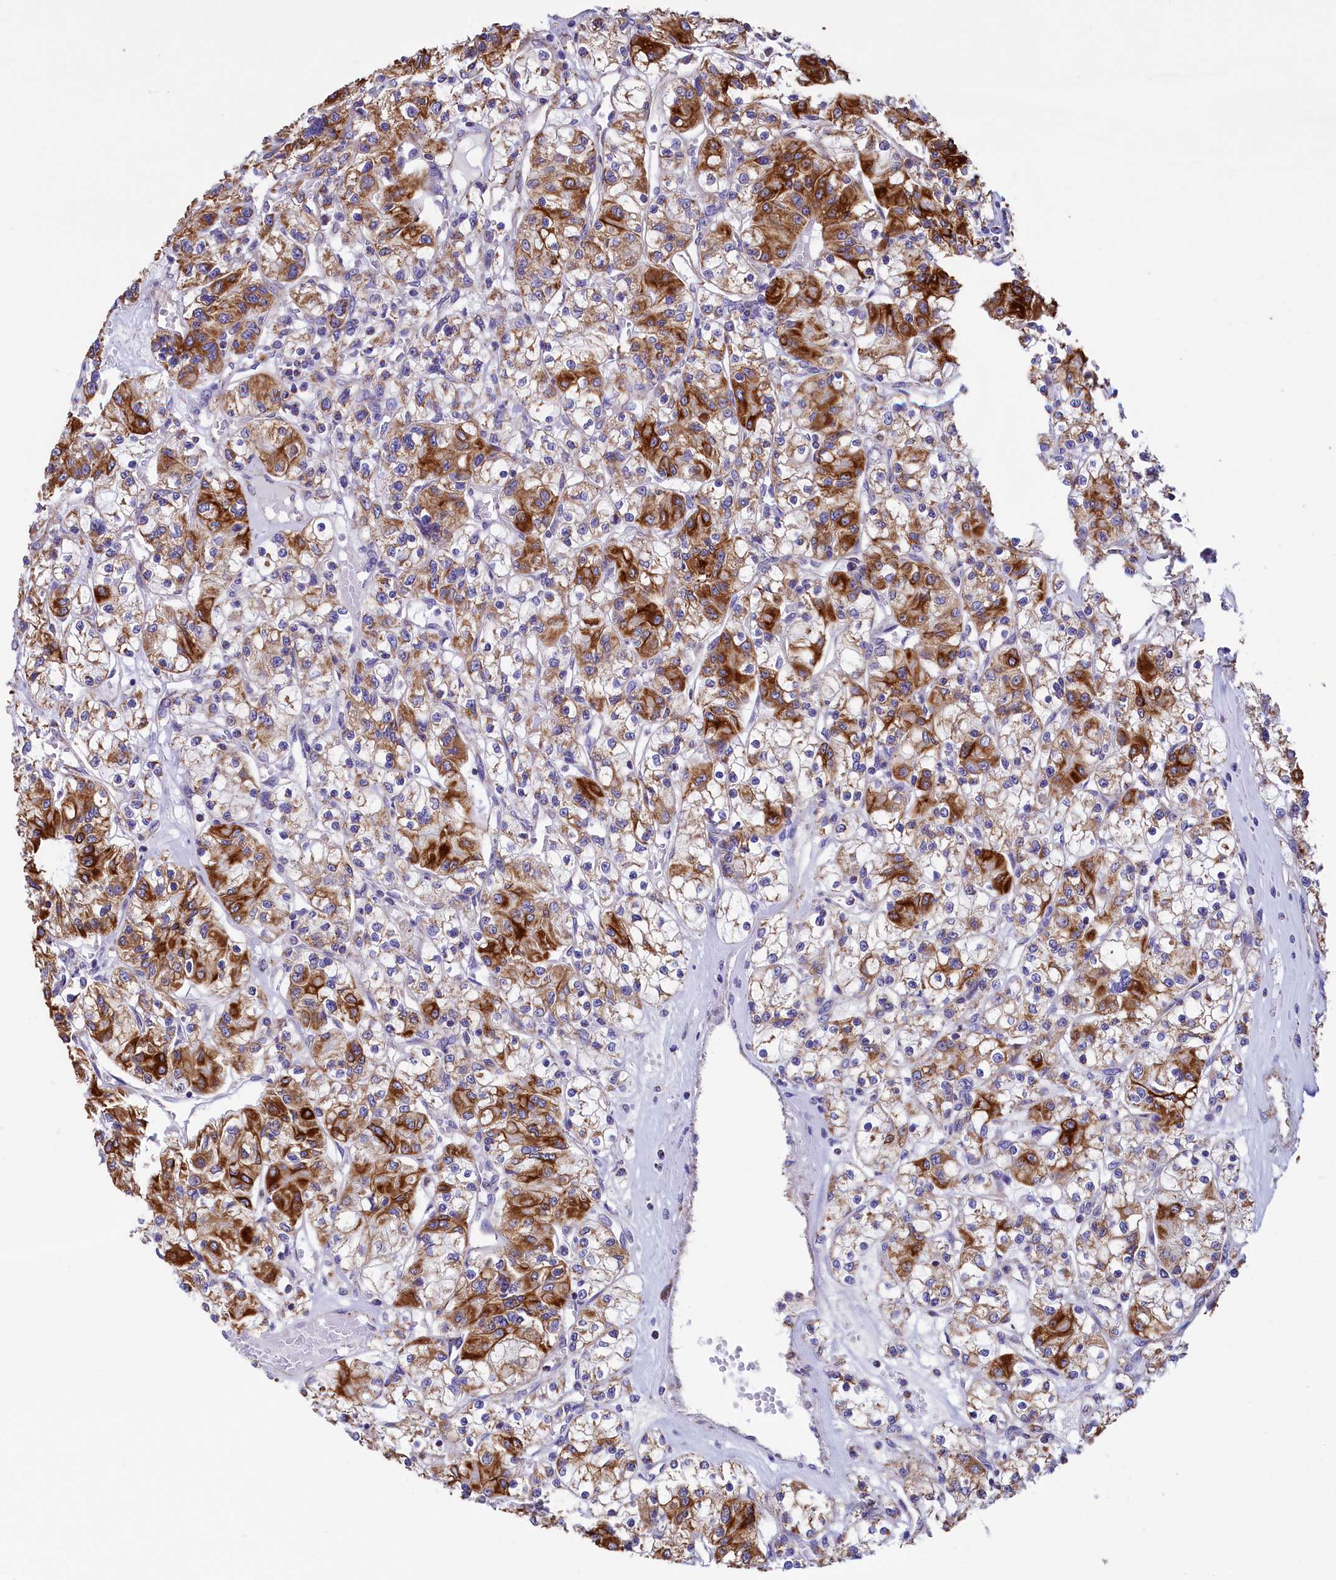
{"staining": {"intensity": "strong", "quantity": "25%-75%", "location": "cytoplasmic/membranous"}, "tissue": "renal cancer", "cell_type": "Tumor cells", "image_type": "cancer", "snomed": [{"axis": "morphology", "description": "Adenocarcinoma, NOS"}, {"axis": "topography", "description": "Kidney"}], "caption": "Protein staining exhibits strong cytoplasmic/membranous expression in about 25%-75% of tumor cells in renal cancer (adenocarcinoma).", "gene": "GATB", "patient": {"sex": "female", "age": 59}}